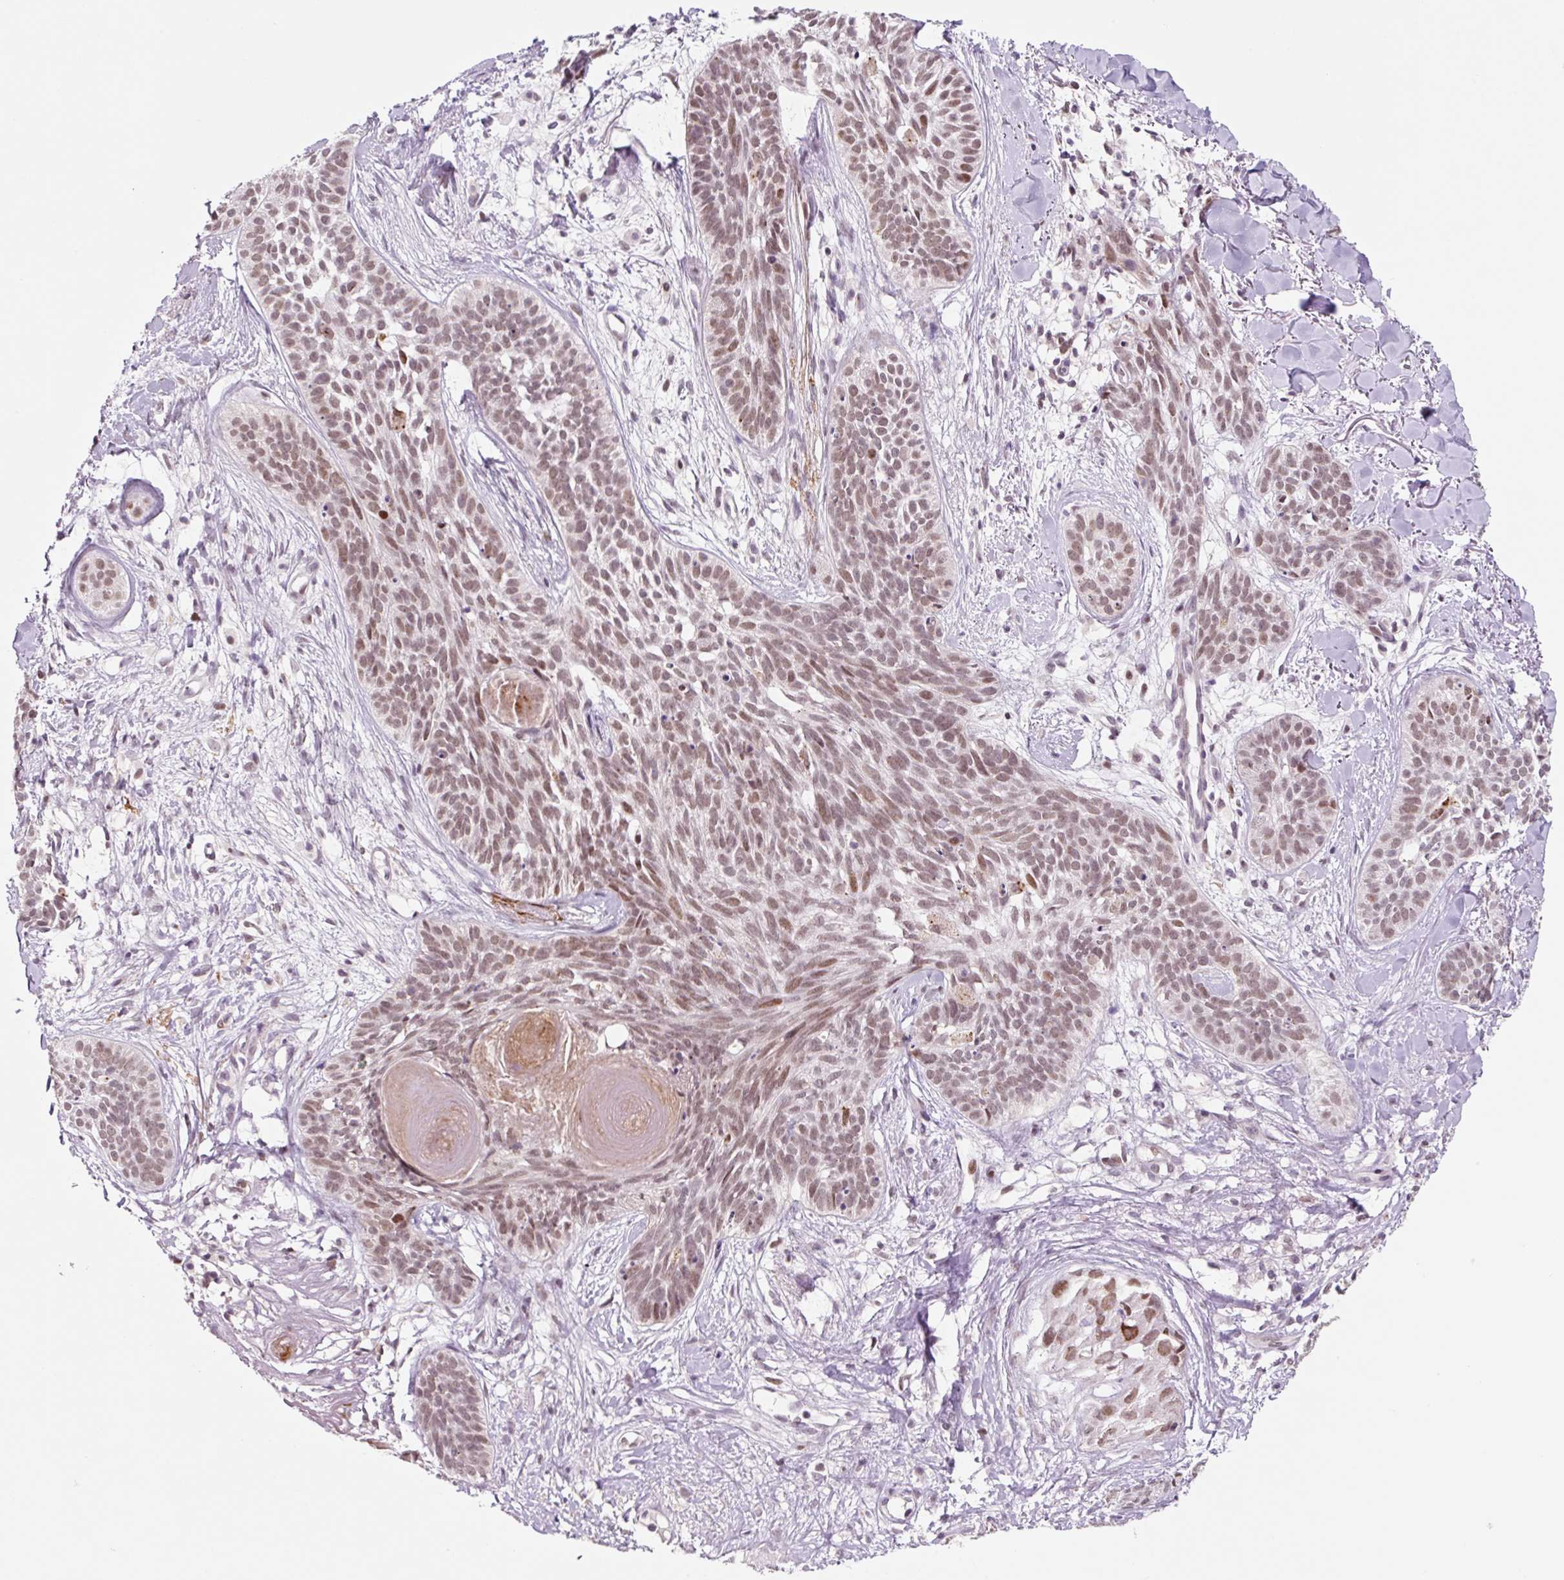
{"staining": {"intensity": "moderate", "quantity": ">75%", "location": "nuclear"}, "tissue": "skin cancer", "cell_type": "Tumor cells", "image_type": "cancer", "snomed": [{"axis": "morphology", "description": "Basal cell carcinoma"}, {"axis": "topography", "description": "Skin"}], "caption": "Immunohistochemical staining of skin cancer displays medium levels of moderate nuclear protein staining in about >75% of tumor cells. Using DAB (3,3'-diaminobenzidine) (brown) and hematoxylin (blue) stains, captured at high magnification using brightfield microscopy.", "gene": "CCNL2", "patient": {"sex": "male", "age": 52}}